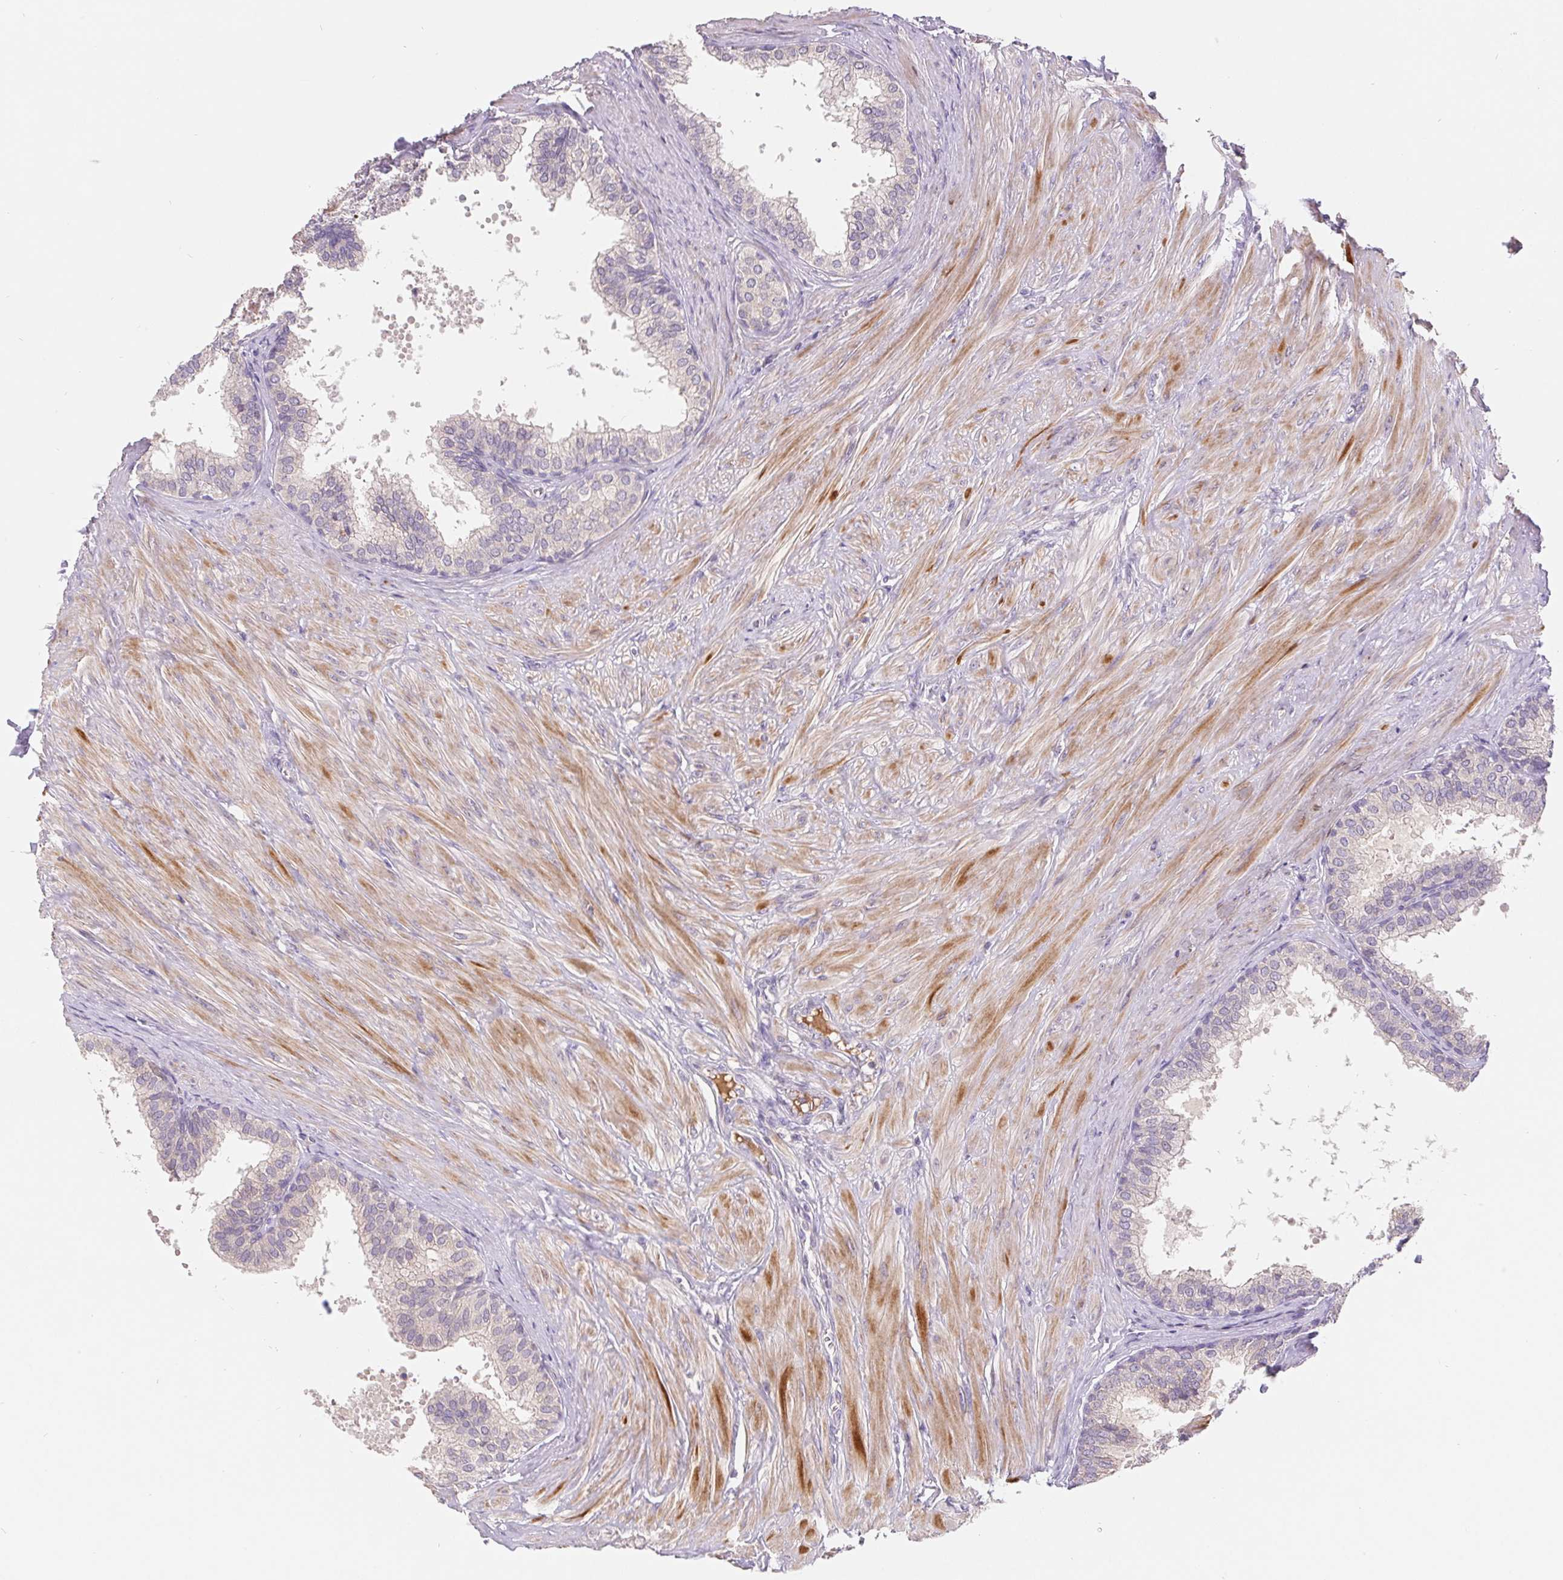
{"staining": {"intensity": "negative", "quantity": "none", "location": "none"}, "tissue": "prostate", "cell_type": "Glandular cells", "image_type": "normal", "snomed": [{"axis": "morphology", "description": "Normal tissue, NOS"}, {"axis": "topography", "description": "Prostate"}, {"axis": "topography", "description": "Peripheral nerve tissue"}], "caption": "The photomicrograph displays no significant positivity in glandular cells of prostate.", "gene": "EMC6", "patient": {"sex": "male", "age": 55}}